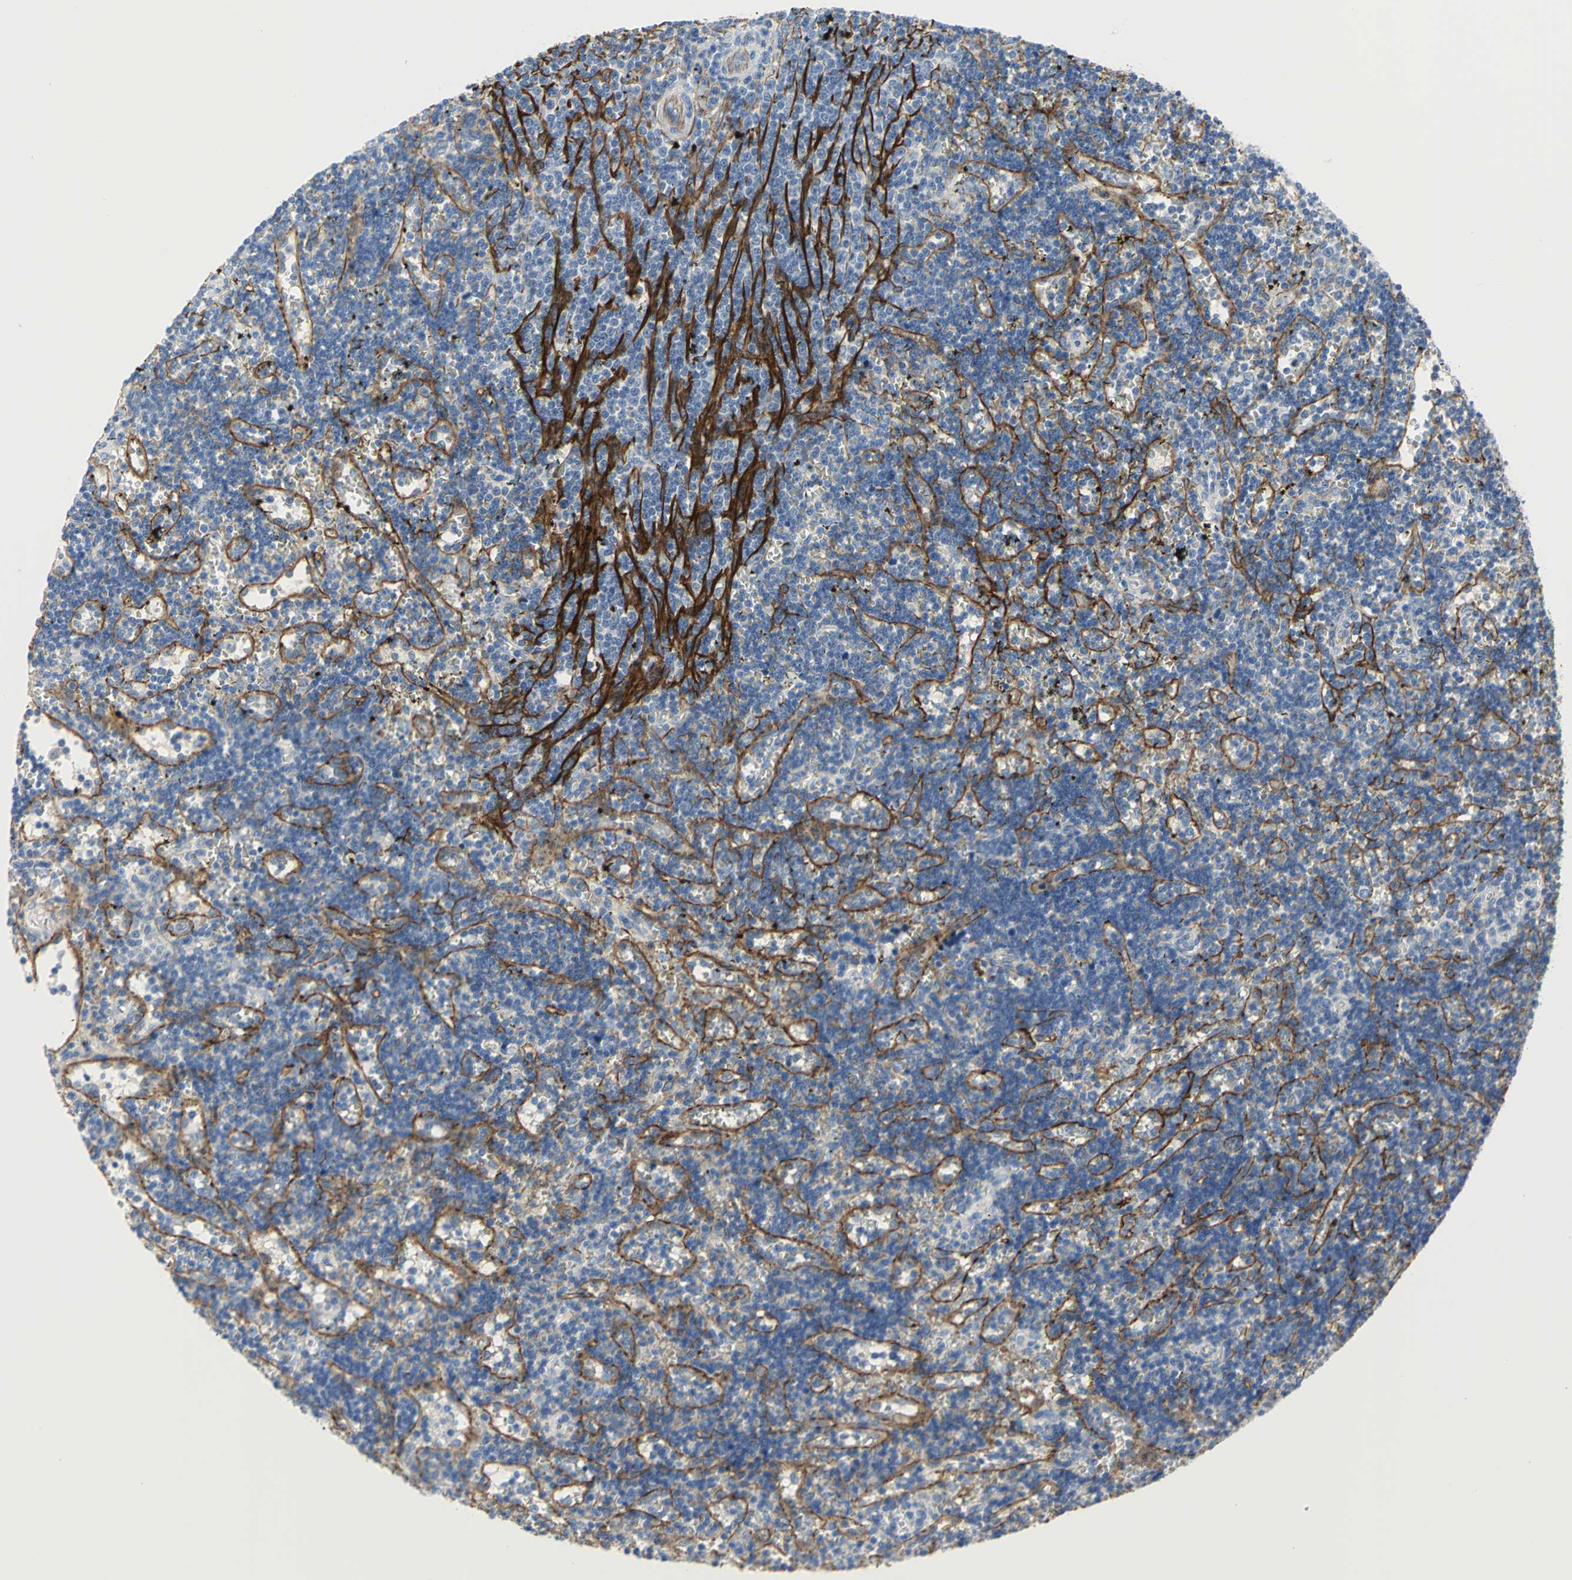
{"staining": {"intensity": "negative", "quantity": "none", "location": "none"}, "tissue": "lymphoma", "cell_type": "Tumor cells", "image_type": "cancer", "snomed": [{"axis": "morphology", "description": "Malignant lymphoma, non-Hodgkin's type, Low grade"}, {"axis": "topography", "description": "Spleen"}], "caption": "Immunohistochemical staining of lymphoma reveals no significant expression in tumor cells.", "gene": "FLNB", "patient": {"sex": "male", "age": 60}}